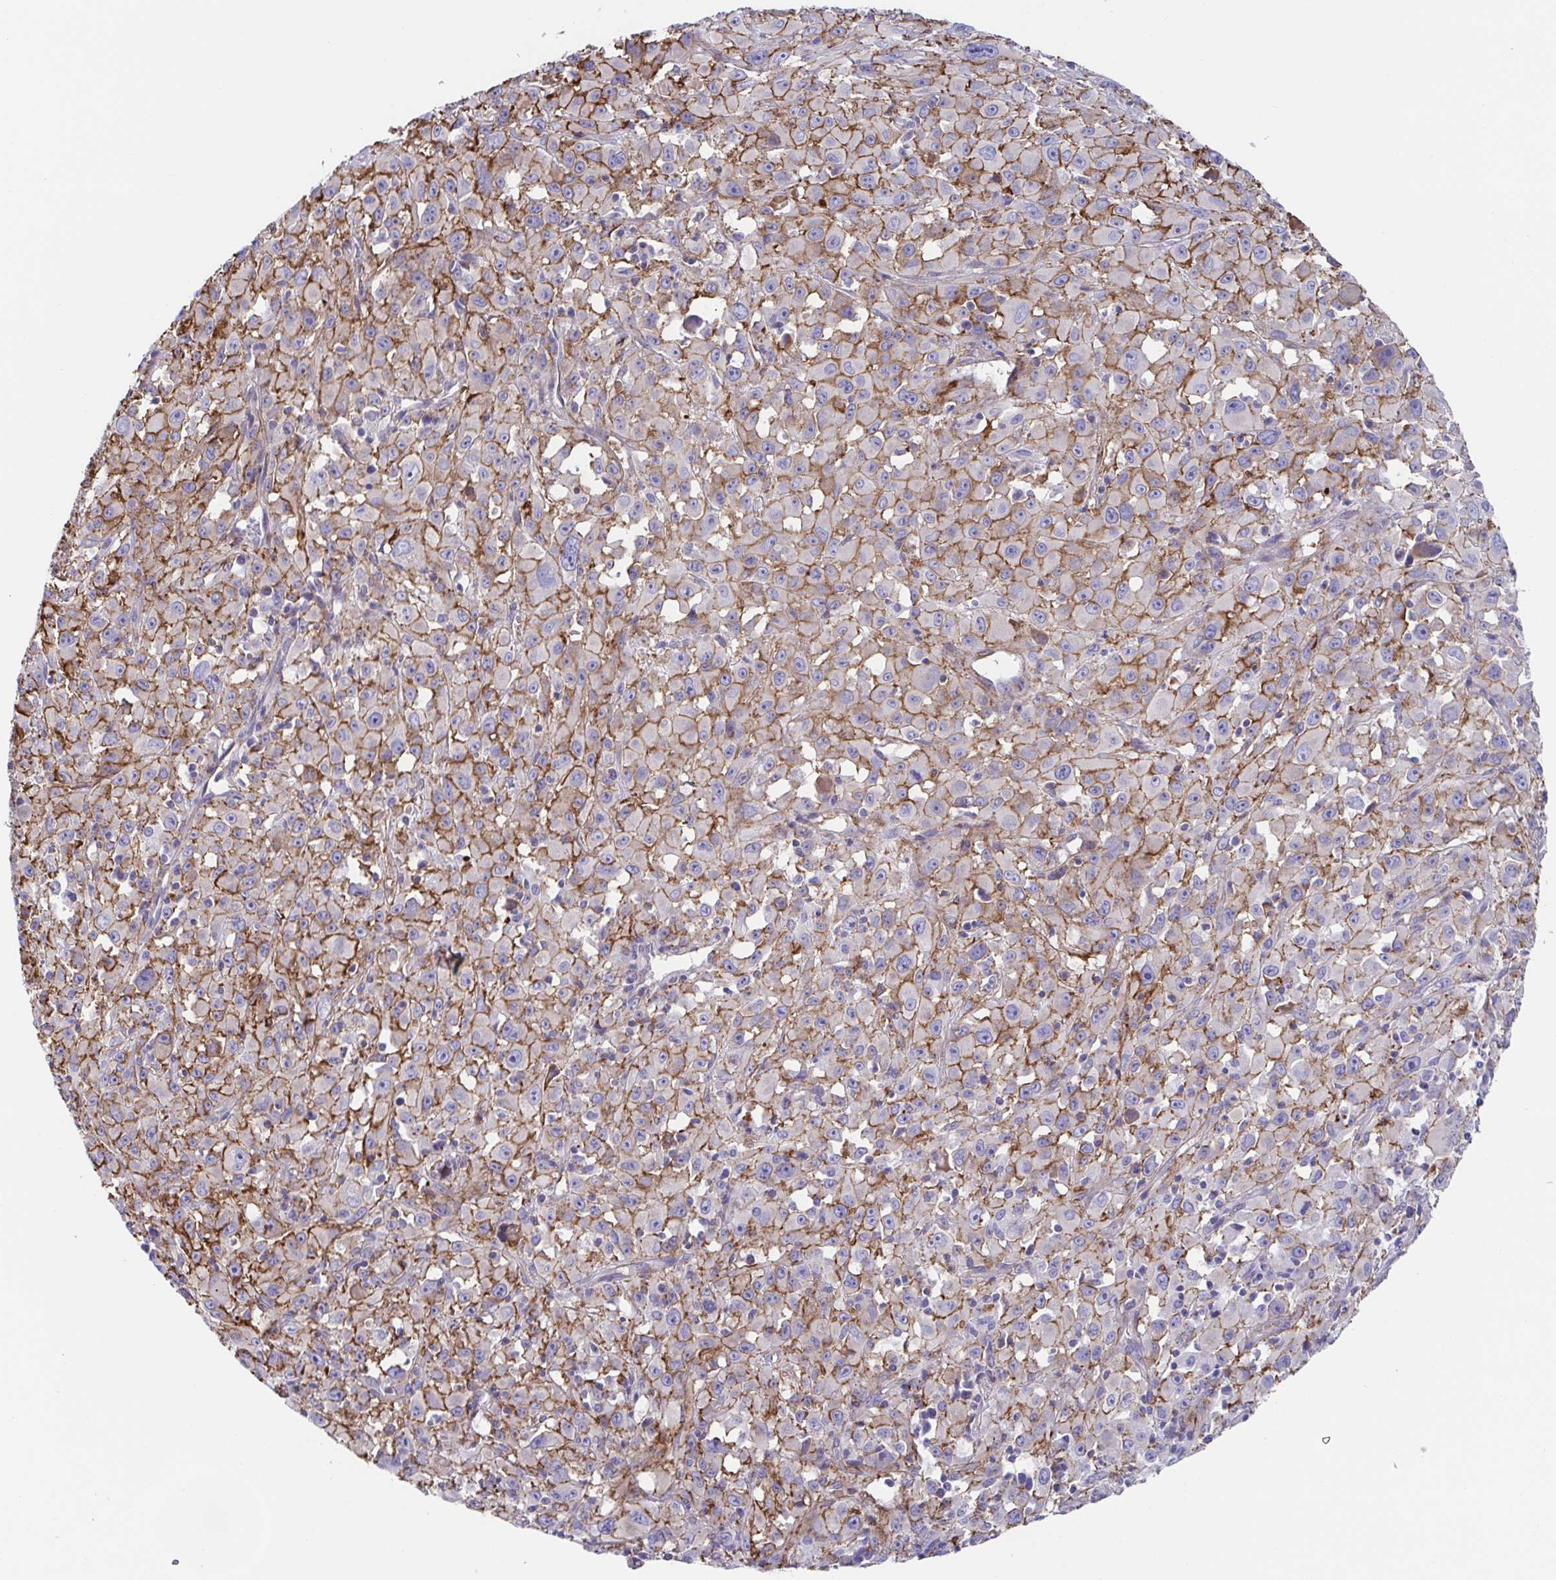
{"staining": {"intensity": "moderate", "quantity": ">75%", "location": "cytoplasmic/membranous"}, "tissue": "melanoma", "cell_type": "Tumor cells", "image_type": "cancer", "snomed": [{"axis": "morphology", "description": "Malignant melanoma, Metastatic site"}, {"axis": "topography", "description": "Soft tissue"}], "caption": "Immunohistochemistry (IHC) micrograph of neoplastic tissue: human malignant melanoma (metastatic site) stained using immunohistochemistry (IHC) displays medium levels of moderate protein expression localized specifically in the cytoplasmic/membranous of tumor cells, appearing as a cytoplasmic/membranous brown color.", "gene": "TRAM2", "patient": {"sex": "male", "age": 50}}